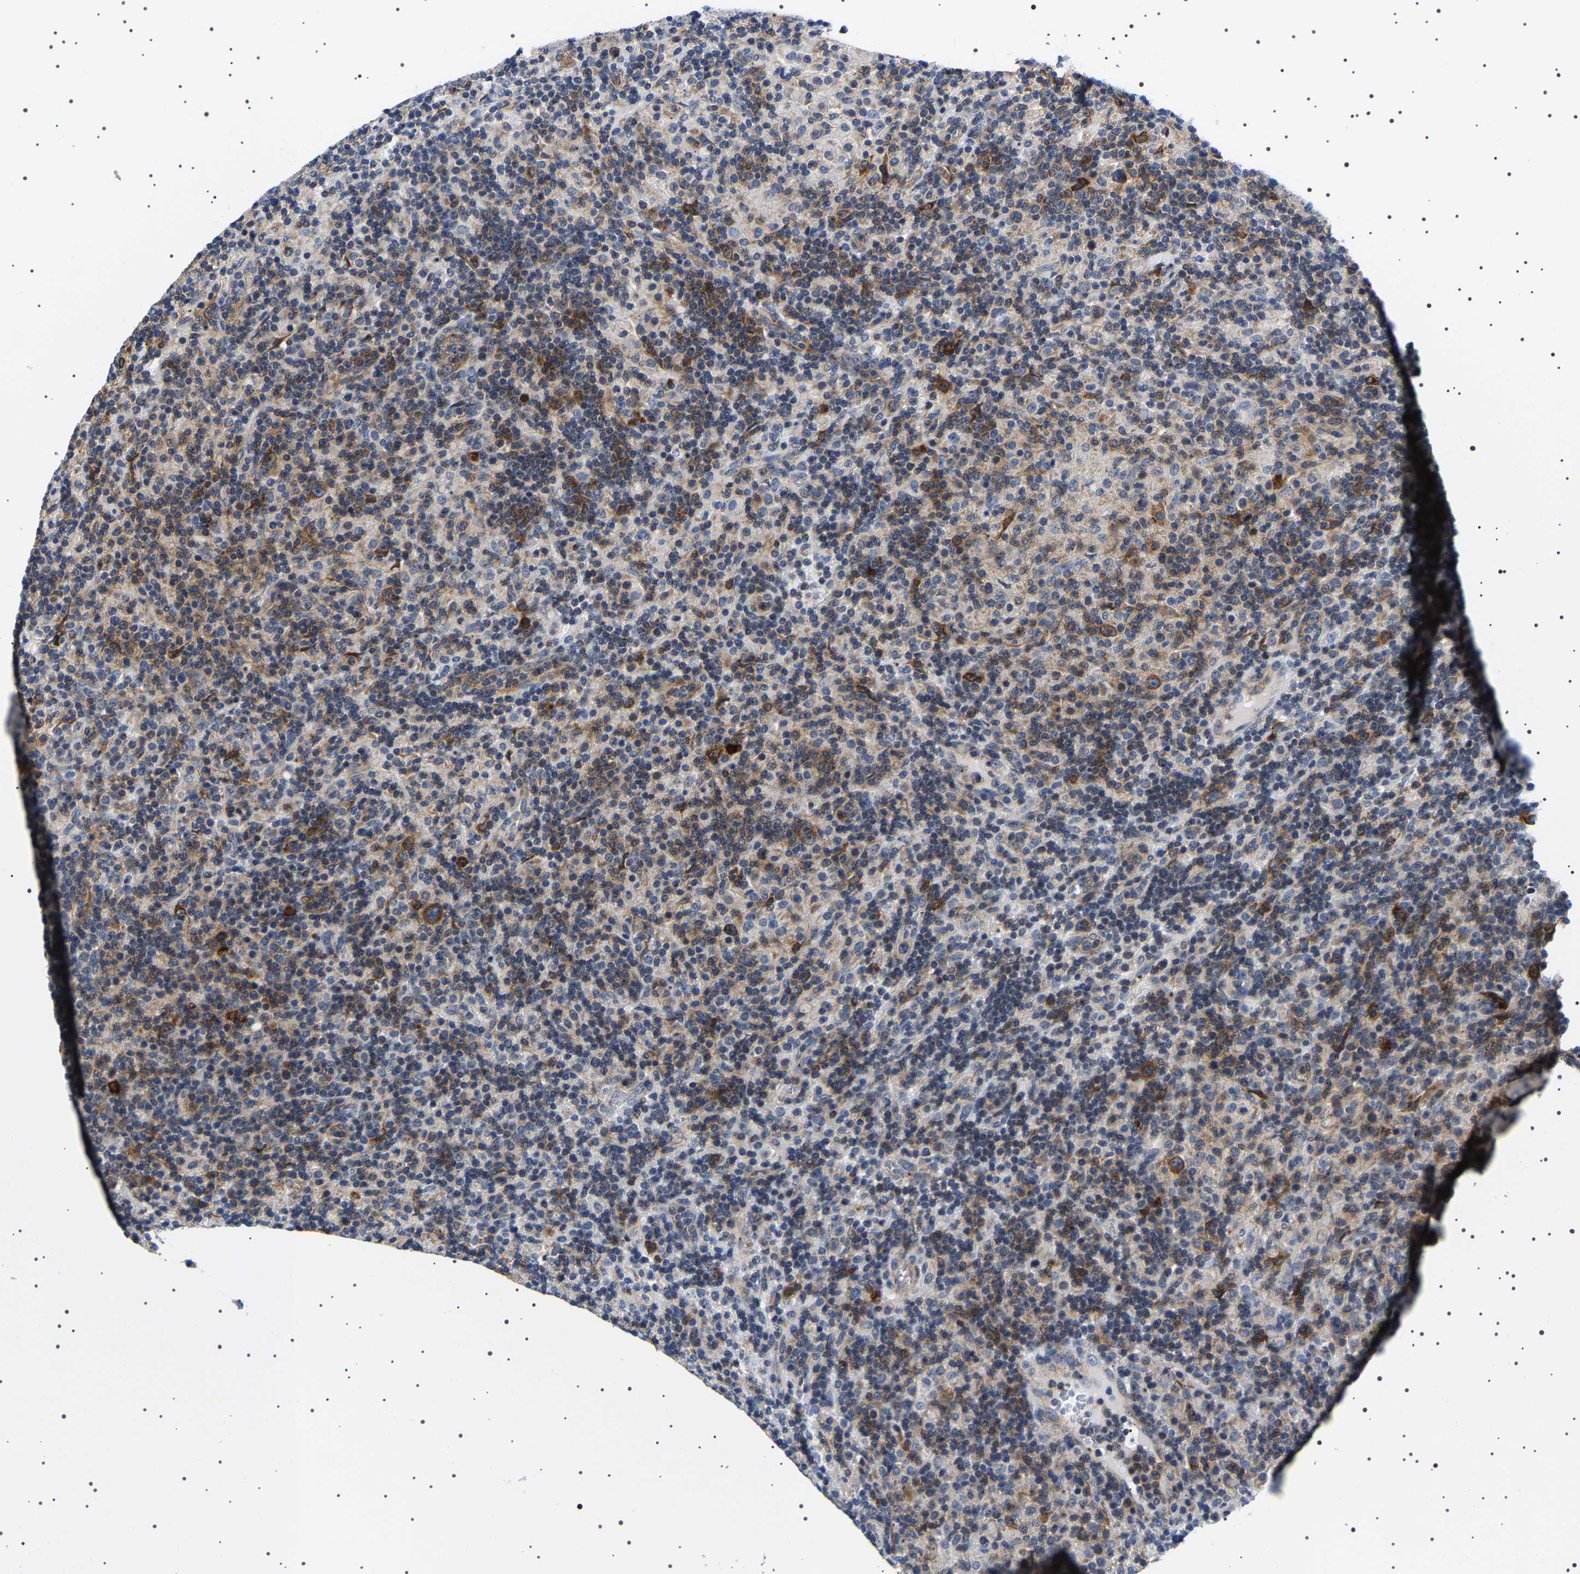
{"staining": {"intensity": "moderate", "quantity": ">75%", "location": "cytoplasmic/membranous"}, "tissue": "lymphoma", "cell_type": "Tumor cells", "image_type": "cancer", "snomed": [{"axis": "morphology", "description": "Hodgkin's disease, NOS"}, {"axis": "topography", "description": "Lymph node"}], "caption": "Moderate cytoplasmic/membranous positivity is seen in approximately >75% of tumor cells in lymphoma. The protein is stained brown, and the nuclei are stained in blue (DAB IHC with brightfield microscopy, high magnification).", "gene": "SQLE", "patient": {"sex": "male", "age": 70}}